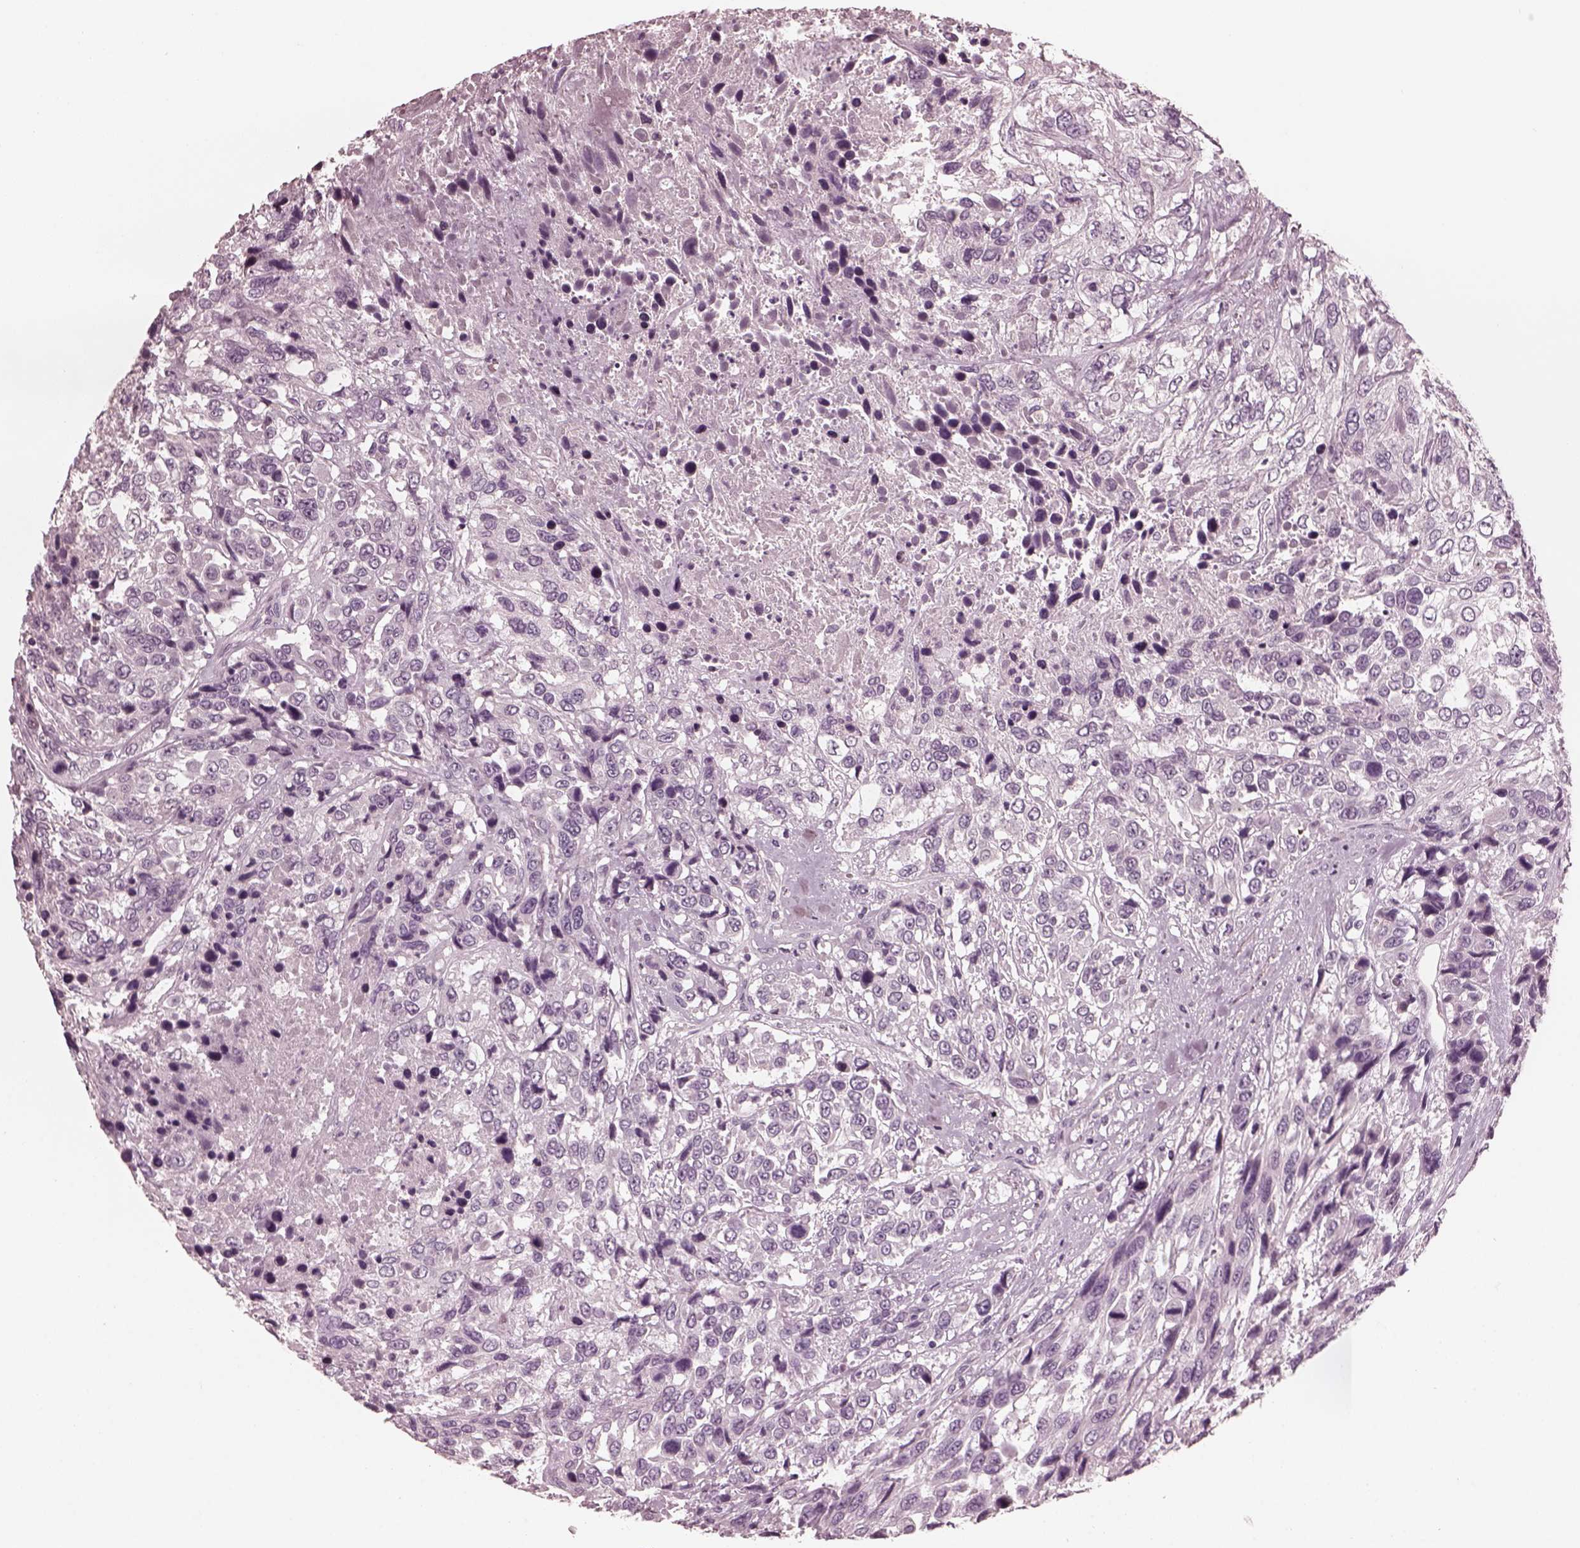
{"staining": {"intensity": "negative", "quantity": "none", "location": "none"}, "tissue": "urothelial cancer", "cell_type": "Tumor cells", "image_type": "cancer", "snomed": [{"axis": "morphology", "description": "Urothelial carcinoma, High grade"}, {"axis": "topography", "description": "Urinary bladder"}], "caption": "This histopathology image is of high-grade urothelial carcinoma stained with immunohistochemistry to label a protein in brown with the nuclei are counter-stained blue. There is no expression in tumor cells.", "gene": "CGA", "patient": {"sex": "female", "age": 70}}